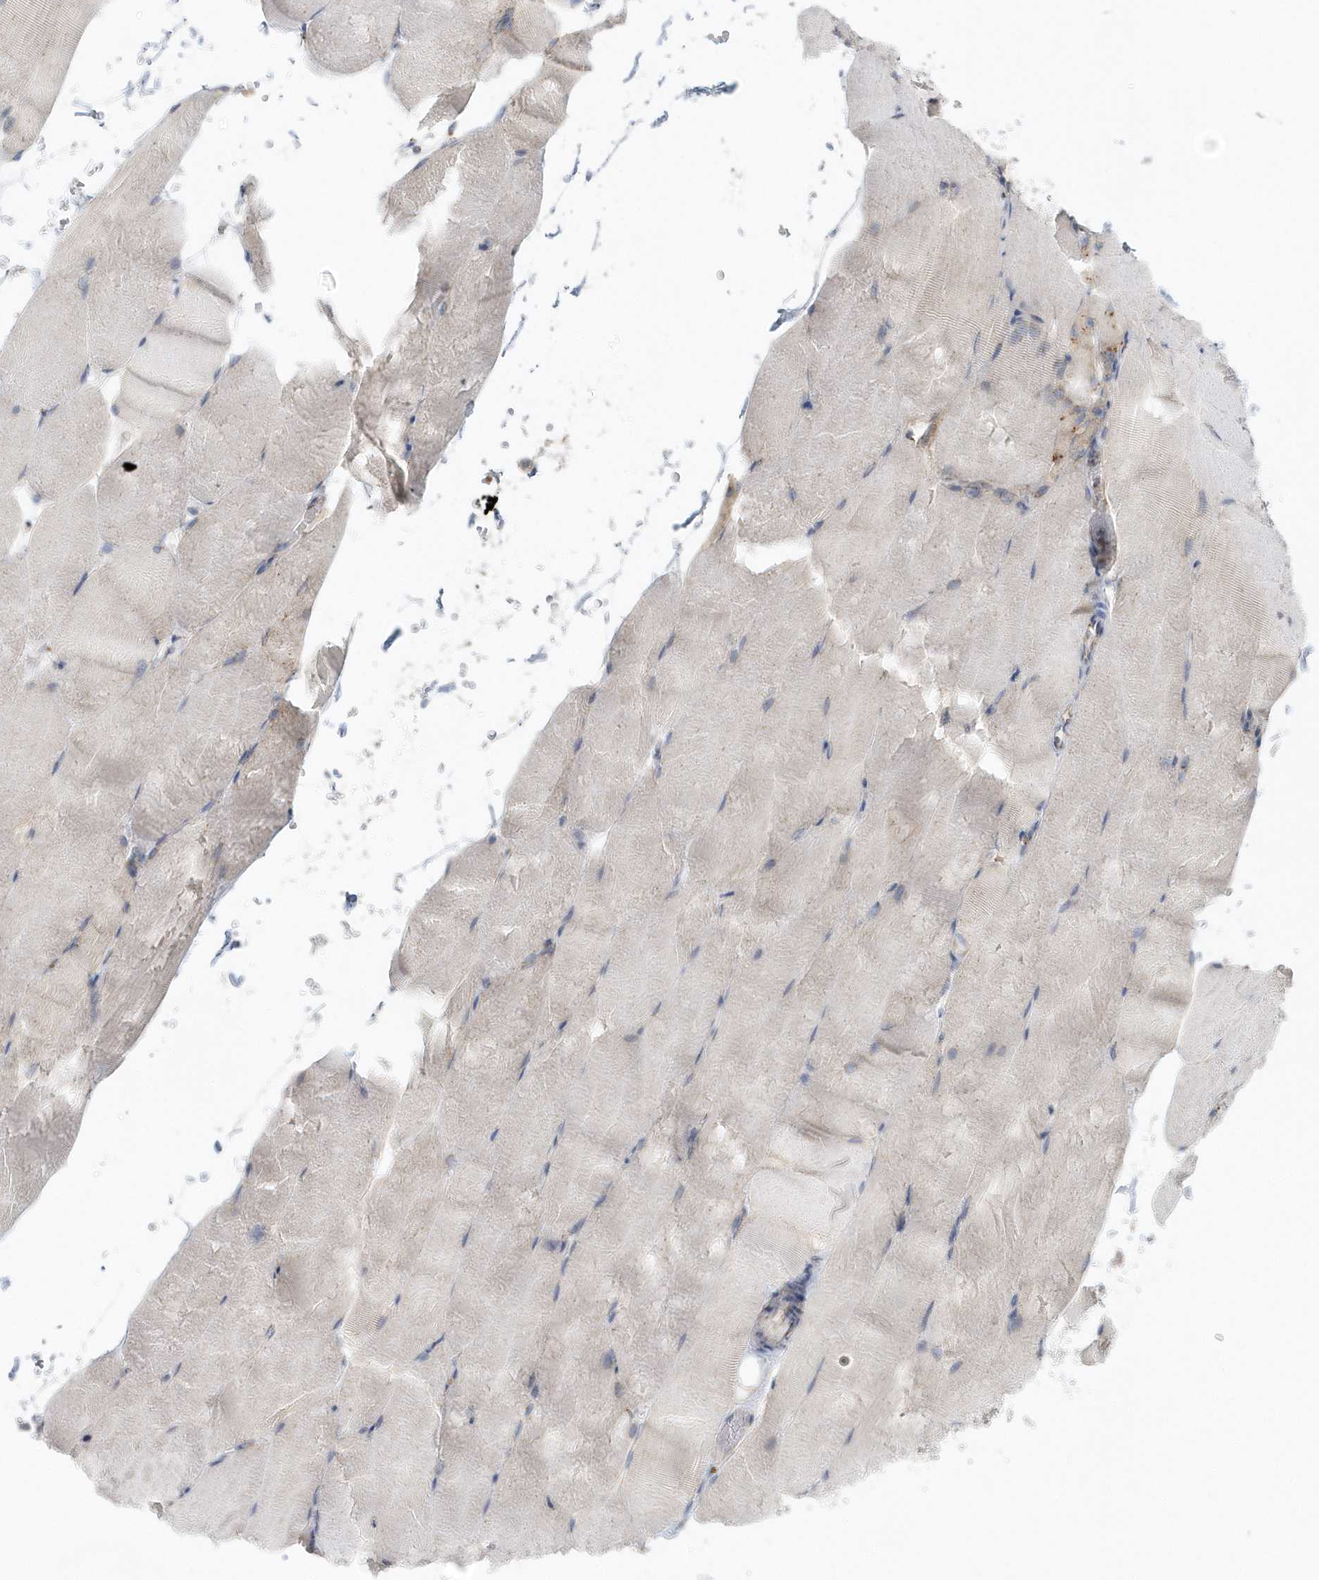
{"staining": {"intensity": "negative", "quantity": "none", "location": "none"}, "tissue": "skeletal muscle", "cell_type": "Myocytes", "image_type": "normal", "snomed": [{"axis": "morphology", "description": "Normal tissue, NOS"}, {"axis": "topography", "description": "Skeletal muscle"}, {"axis": "topography", "description": "Parathyroid gland"}], "caption": "This photomicrograph is of benign skeletal muscle stained with immunohistochemistry (IHC) to label a protein in brown with the nuclei are counter-stained blue. There is no expression in myocytes. (Brightfield microscopy of DAB (3,3'-diaminobenzidine) immunohistochemistry at high magnification).", "gene": "EIF3C", "patient": {"sex": "female", "age": 37}}